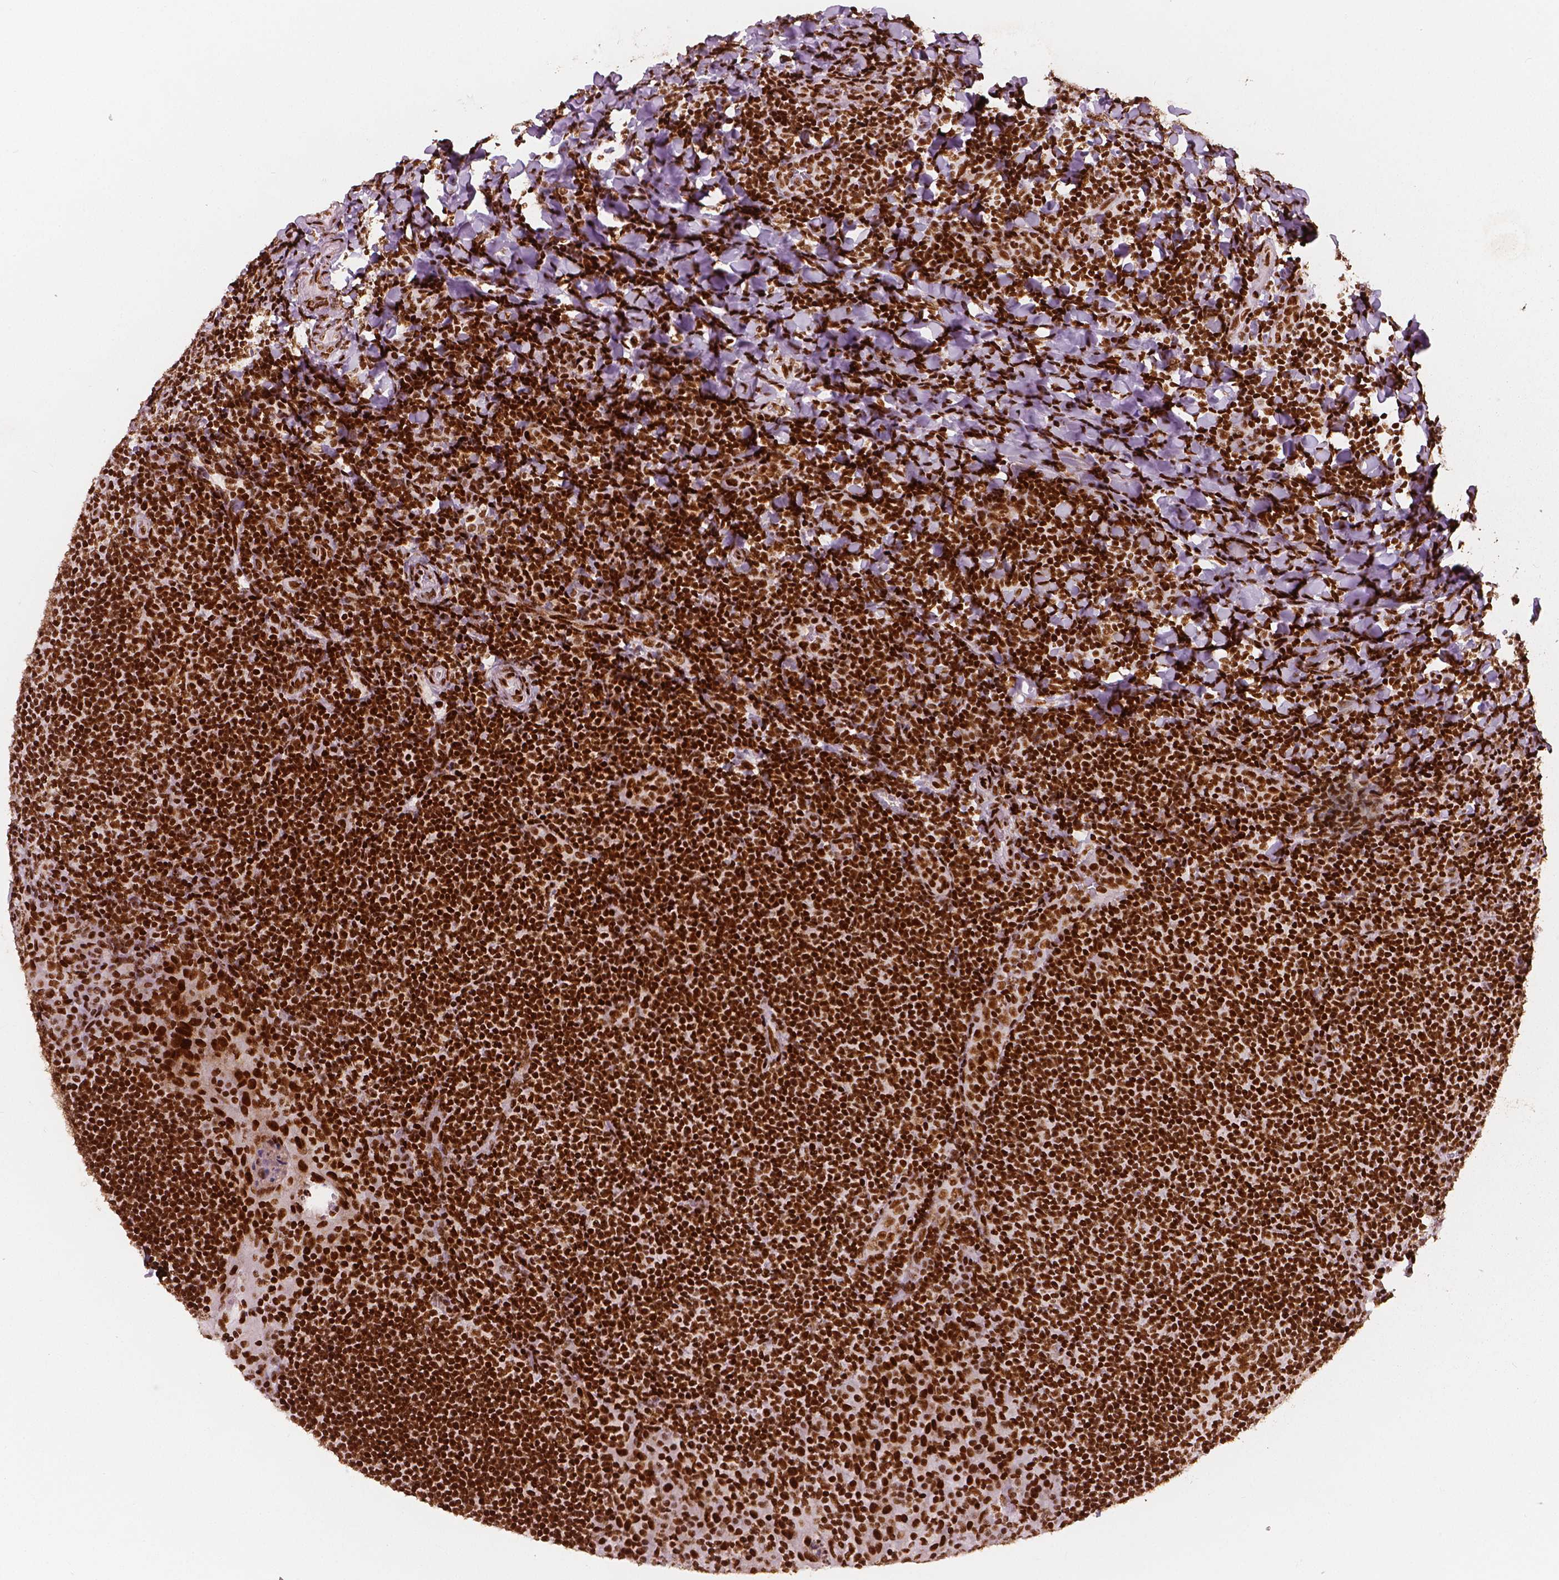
{"staining": {"intensity": "strong", "quantity": ">75%", "location": "nuclear"}, "tissue": "tonsil", "cell_type": "Germinal center cells", "image_type": "normal", "snomed": [{"axis": "morphology", "description": "Normal tissue, NOS"}, {"axis": "topography", "description": "Tonsil"}], "caption": "This micrograph shows IHC staining of unremarkable tonsil, with high strong nuclear staining in approximately >75% of germinal center cells.", "gene": "BRD4", "patient": {"sex": "male", "age": 17}}